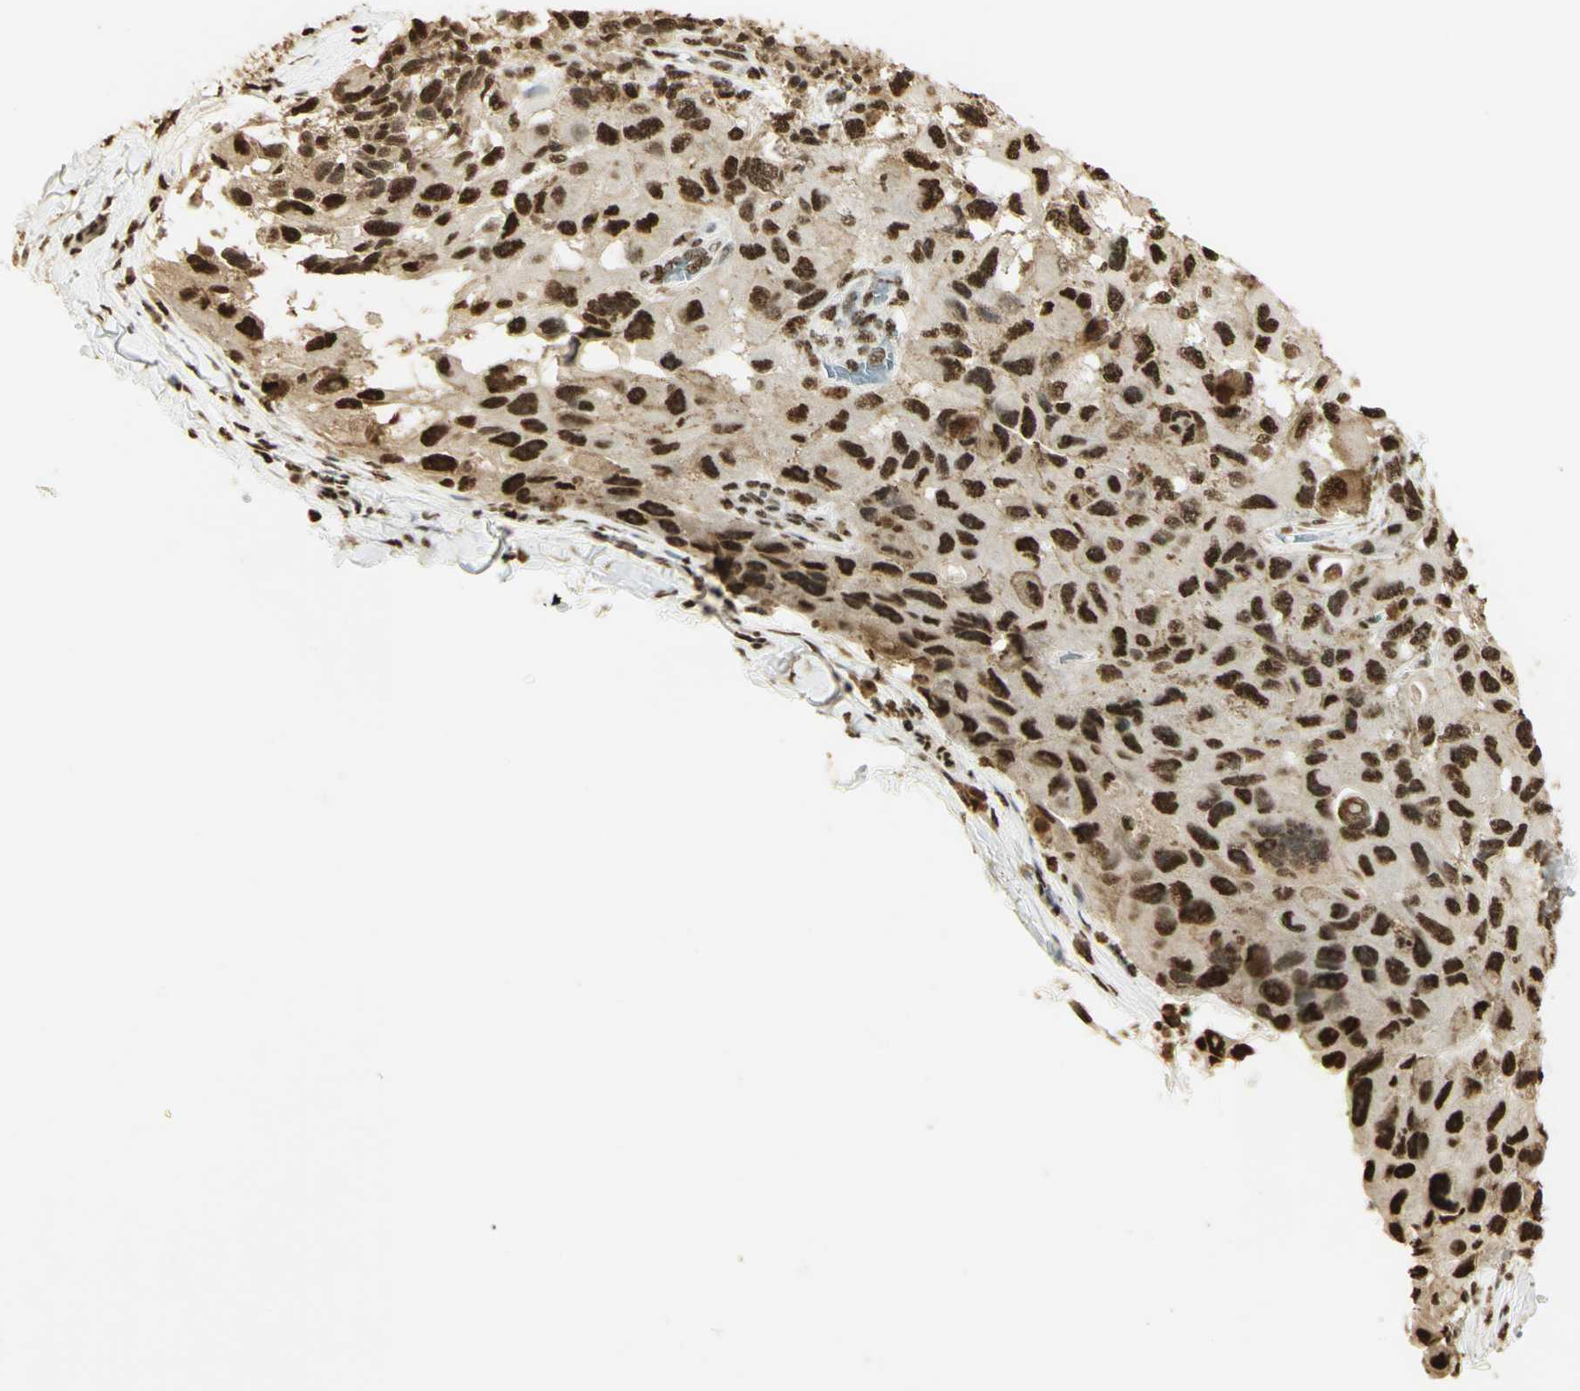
{"staining": {"intensity": "strong", "quantity": ">75%", "location": "cytoplasmic/membranous,nuclear"}, "tissue": "melanoma", "cell_type": "Tumor cells", "image_type": "cancer", "snomed": [{"axis": "morphology", "description": "Malignant melanoma, NOS"}, {"axis": "topography", "description": "Skin"}], "caption": "Tumor cells exhibit strong cytoplasmic/membranous and nuclear expression in approximately >75% of cells in malignant melanoma.", "gene": "SET", "patient": {"sex": "female", "age": 73}}